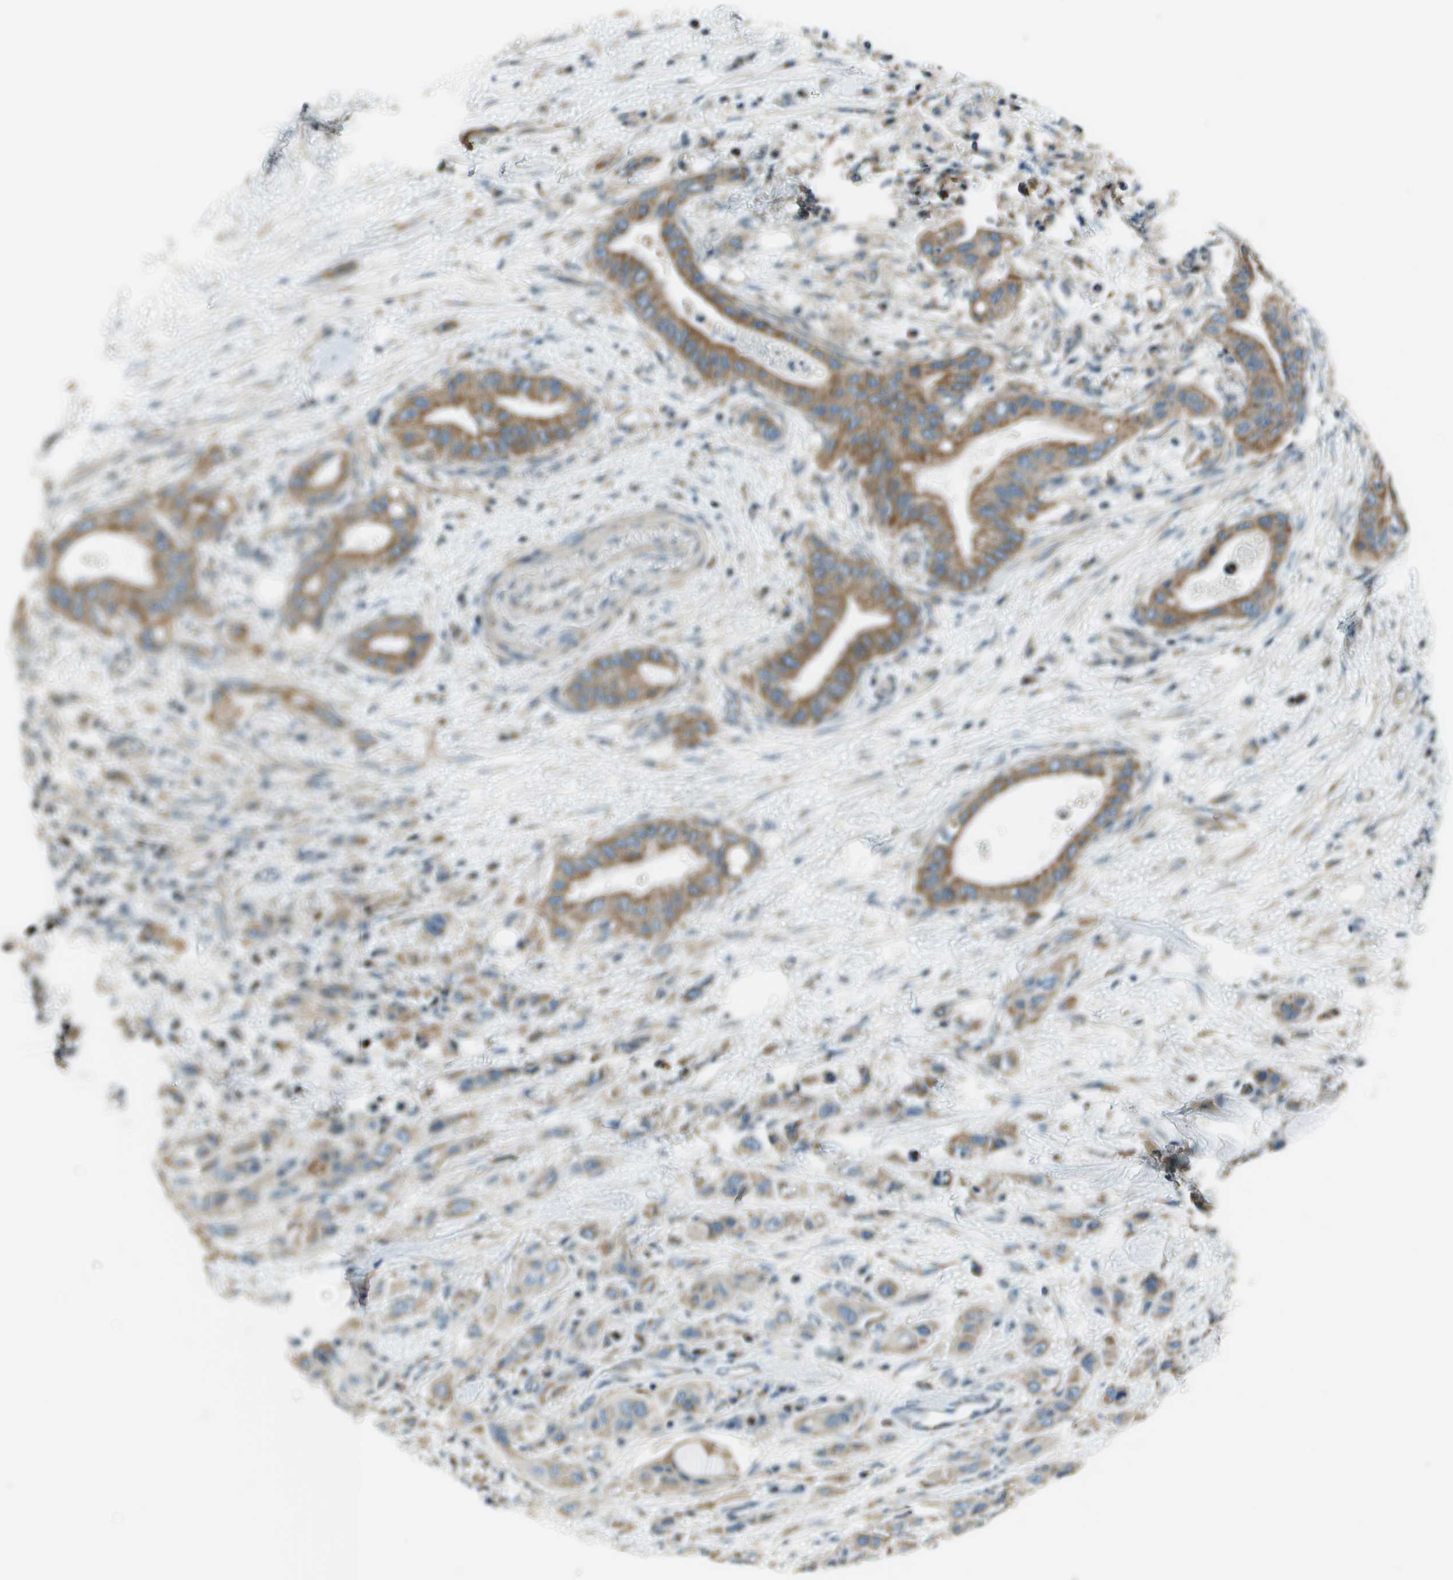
{"staining": {"intensity": "moderate", "quantity": ">75%", "location": "cytoplasmic/membranous"}, "tissue": "pancreatic cancer", "cell_type": "Tumor cells", "image_type": "cancer", "snomed": [{"axis": "morphology", "description": "Adenocarcinoma, NOS"}, {"axis": "topography", "description": "Pancreas"}], "caption": "Immunohistochemistry (IHC) image of neoplastic tissue: pancreatic cancer stained using IHC displays medium levels of moderate protein expression localized specifically in the cytoplasmic/membranous of tumor cells, appearing as a cytoplasmic/membranous brown color.", "gene": "TMEM51", "patient": {"sex": "female", "age": 73}}